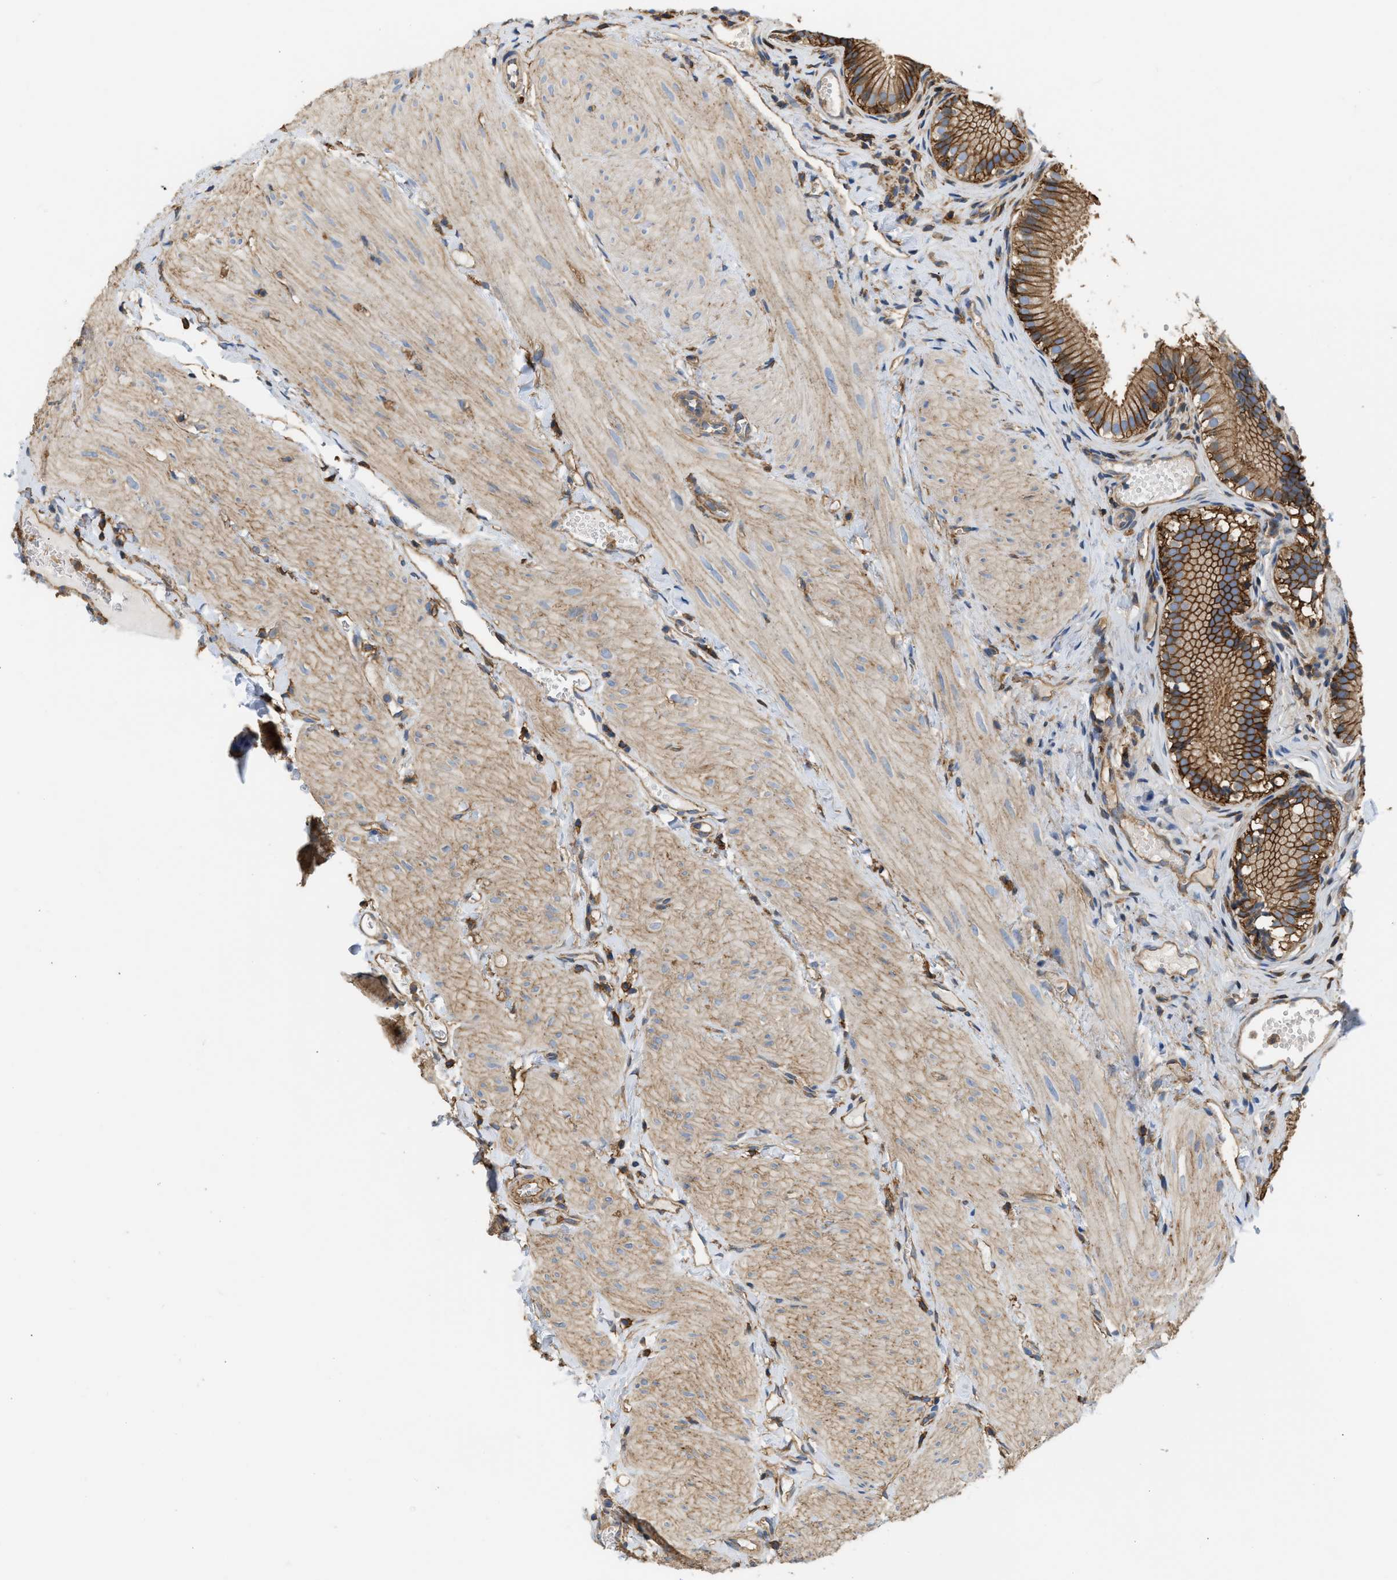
{"staining": {"intensity": "strong", "quantity": ">75%", "location": "cytoplasmic/membranous"}, "tissue": "gallbladder", "cell_type": "Glandular cells", "image_type": "normal", "snomed": [{"axis": "morphology", "description": "Normal tissue, NOS"}, {"axis": "topography", "description": "Gallbladder"}], "caption": "Immunohistochemistry (IHC) photomicrograph of normal gallbladder: gallbladder stained using immunohistochemistry demonstrates high levels of strong protein expression localized specifically in the cytoplasmic/membranous of glandular cells, appearing as a cytoplasmic/membranous brown color.", "gene": "GNB4", "patient": {"sex": "female", "age": 26}}